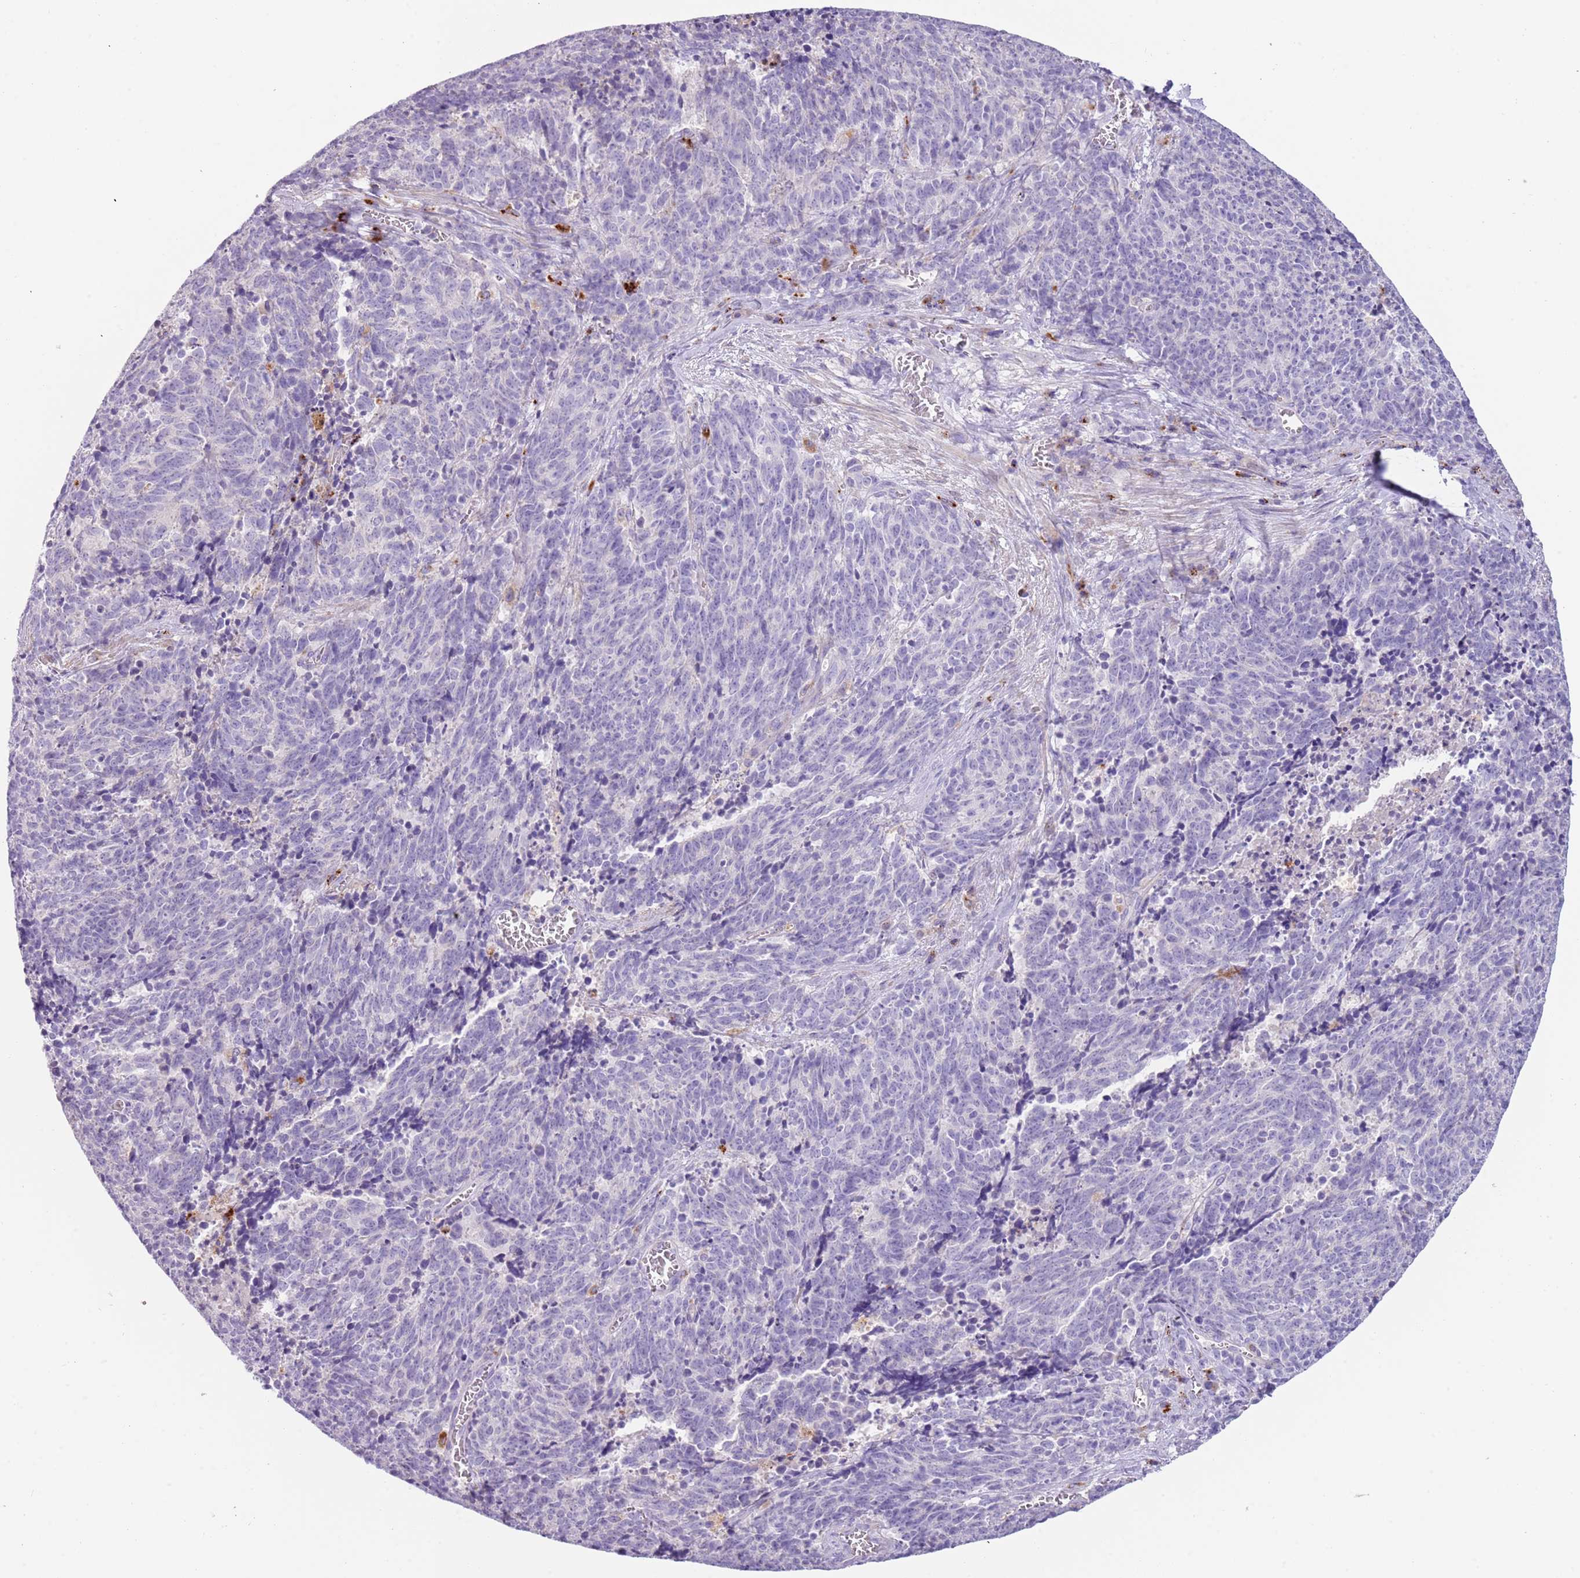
{"staining": {"intensity": "negative", "quantity": "none", "location": "none"}, "tissue": "cervical cancer", "cell_type": "Tumor cells", "image_type": "cancer", "snomed": [{"axis": "morphology", "description": "Squamous cell carcinoma, NOS"}, {"axis": "topography", "description": "Cervix"}], "caption": "The photomicrograph reveals no staining of tumor cells in squamous cell carcinoma (cervical).", "gene": "LRRN3", "patient": {"sex": "female", "age": 29}}